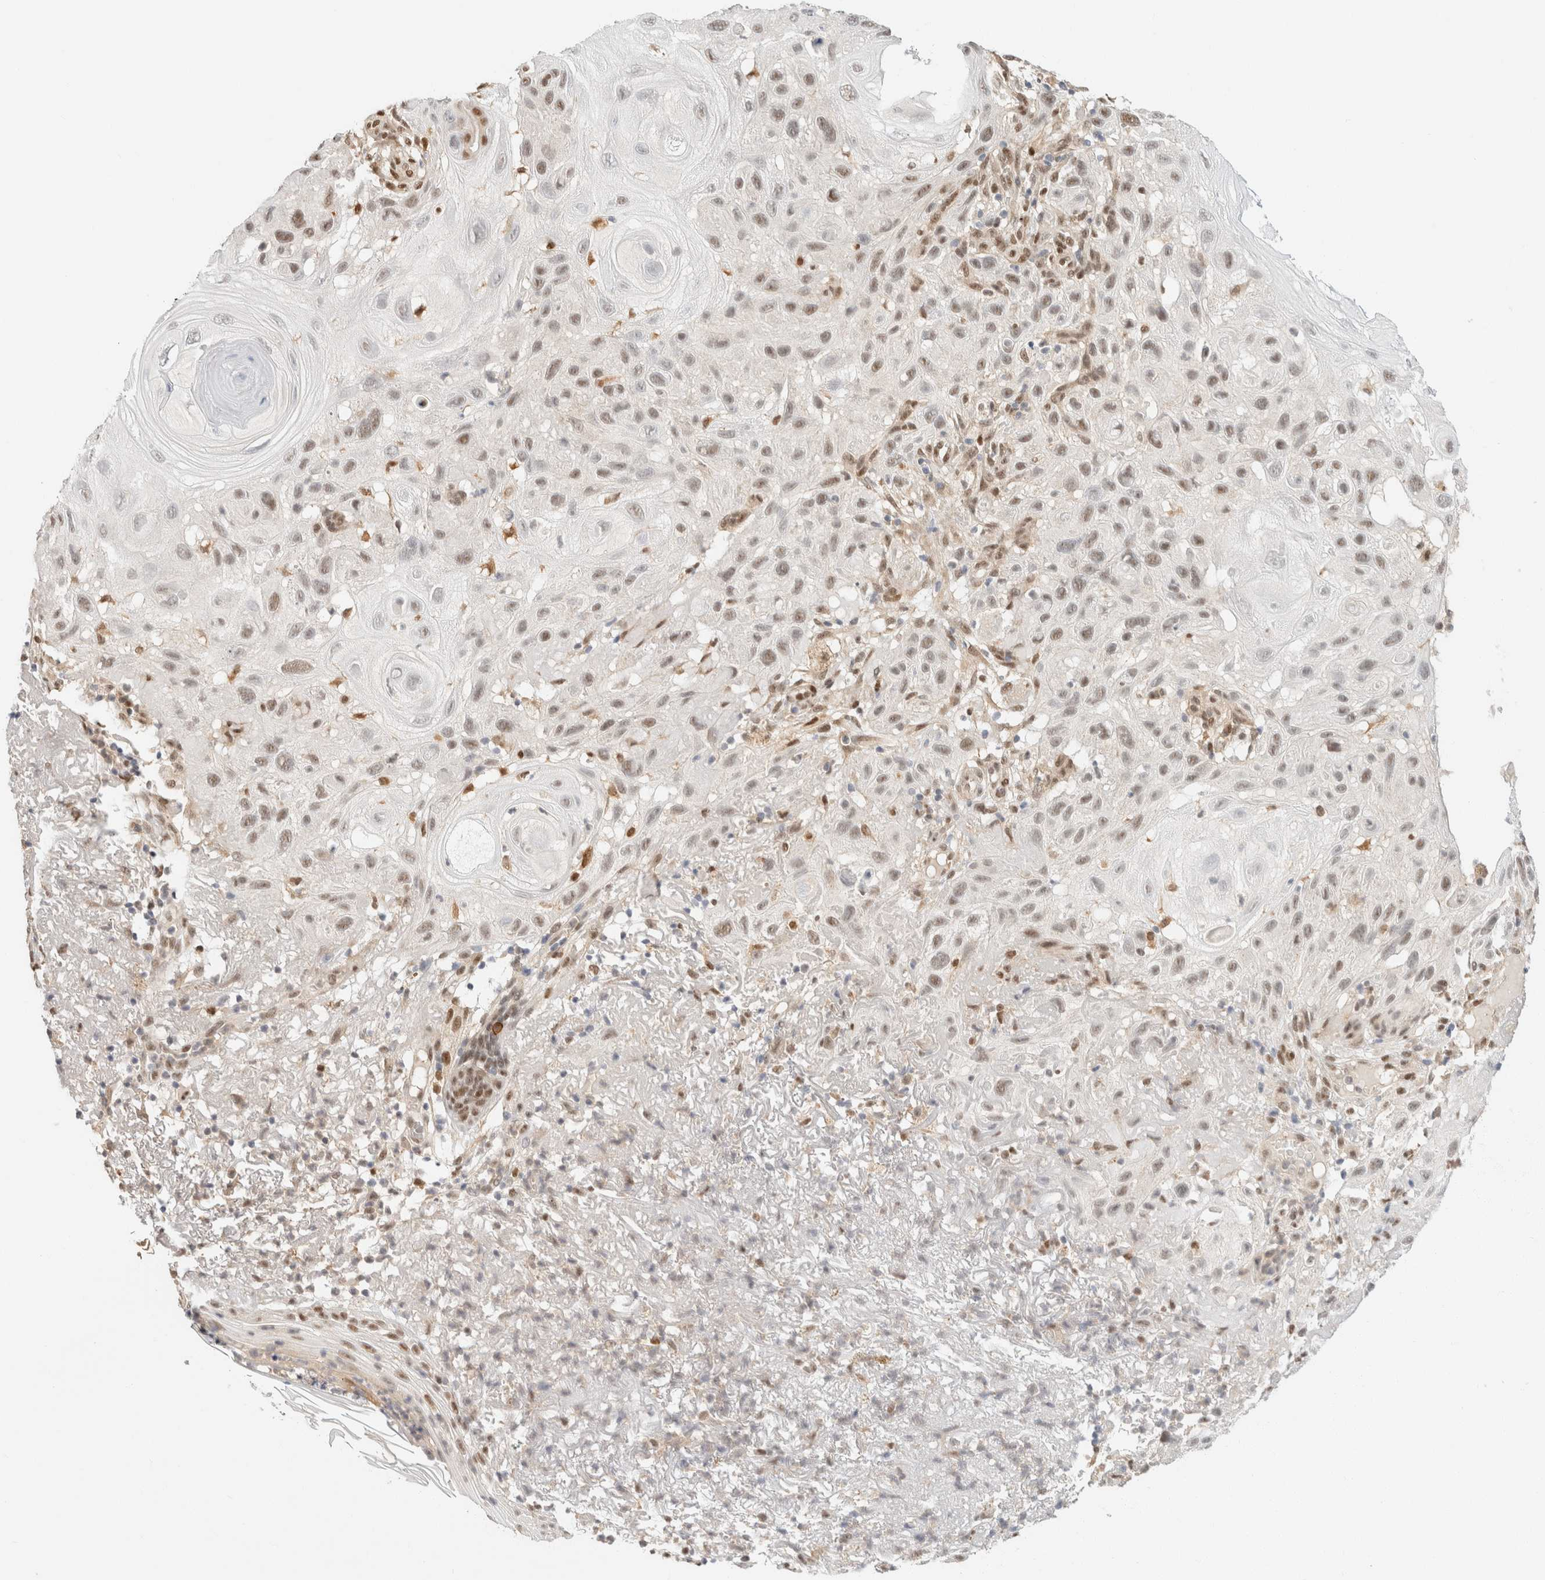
{"staining": {"intensity": "weak", "quantity": "25%-75%", "location": "nuclear"}, "tissue": "skin cancer", "cell_type": "Tumor cells", "image_type": "cancer", "snomed": [{"axis": "morphology", "description": "Squamous cell carcinoma, NOS"}, {"axis": "topography", "description": "Skin"}], "caption": "This micrograph exhibits immunohistochemistry staining of skin squamous cell carcinoma, with low weak nuclear expression in approximately 25%-75% of tumor cells.", "gene": "ZNF768", "patient": {"sex": "female", "age": 96}}